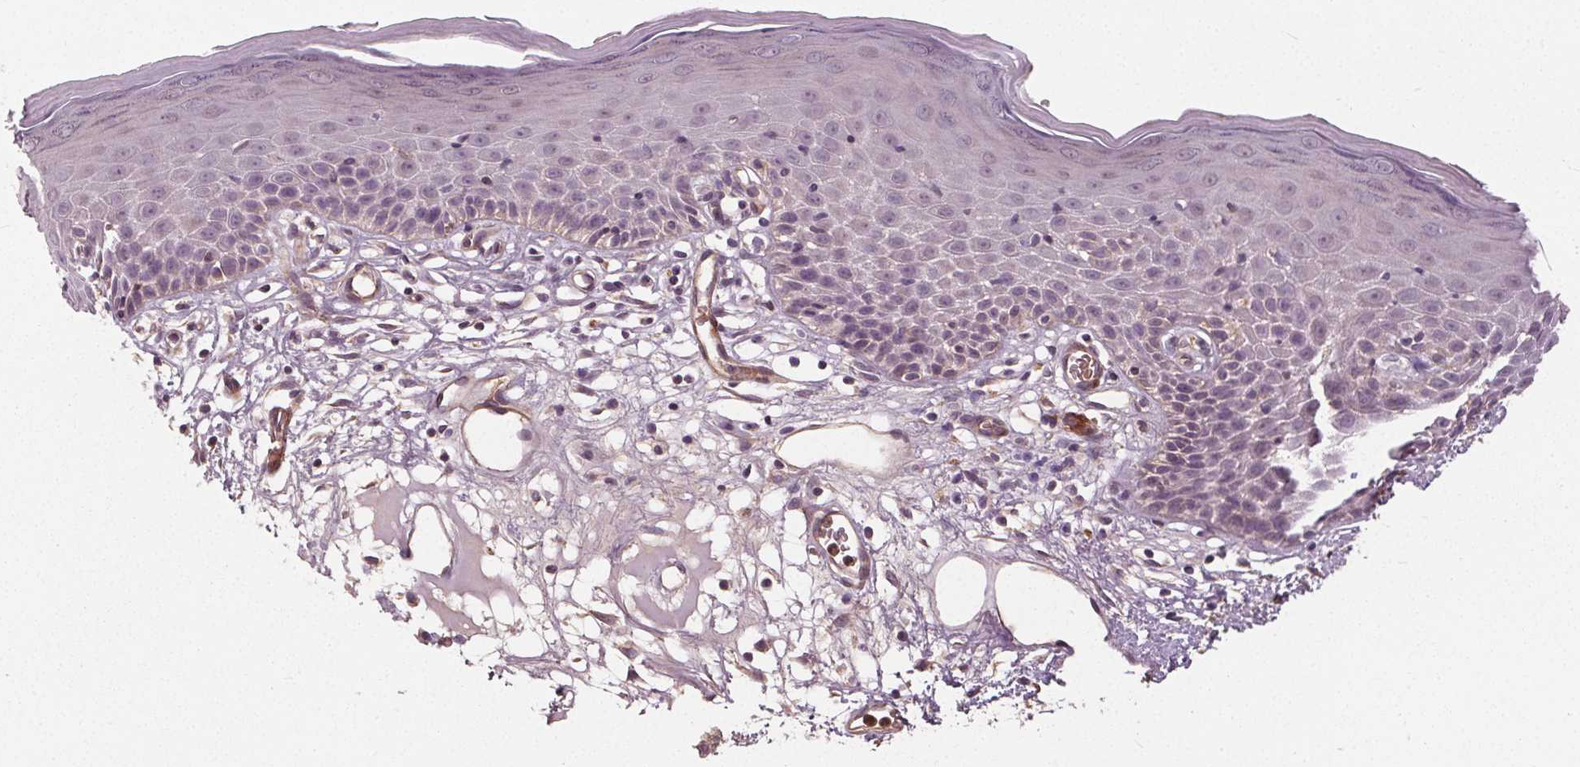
{"staining": {"intensity": "moderate", "quantity": "<25%", "location": "cytoplasmic/membranous"}, "tissue": "skin", "cell_type": "Epidermal cells", "image_type": "normal", "snomed": [{"axis": "morphology", "description": "Normal tissue, NOS"}, {"axis": "topography", "description": "Vulva"}], "caption": "Approximately <25% of epidermal cells in unremarkable human skin reveal moderate cytoplasmic/membranous protein staining as visualized by brown immunohistochemical staining.", "gene": "PDGFD", "patient": {"sex": "female", "age": 68}}